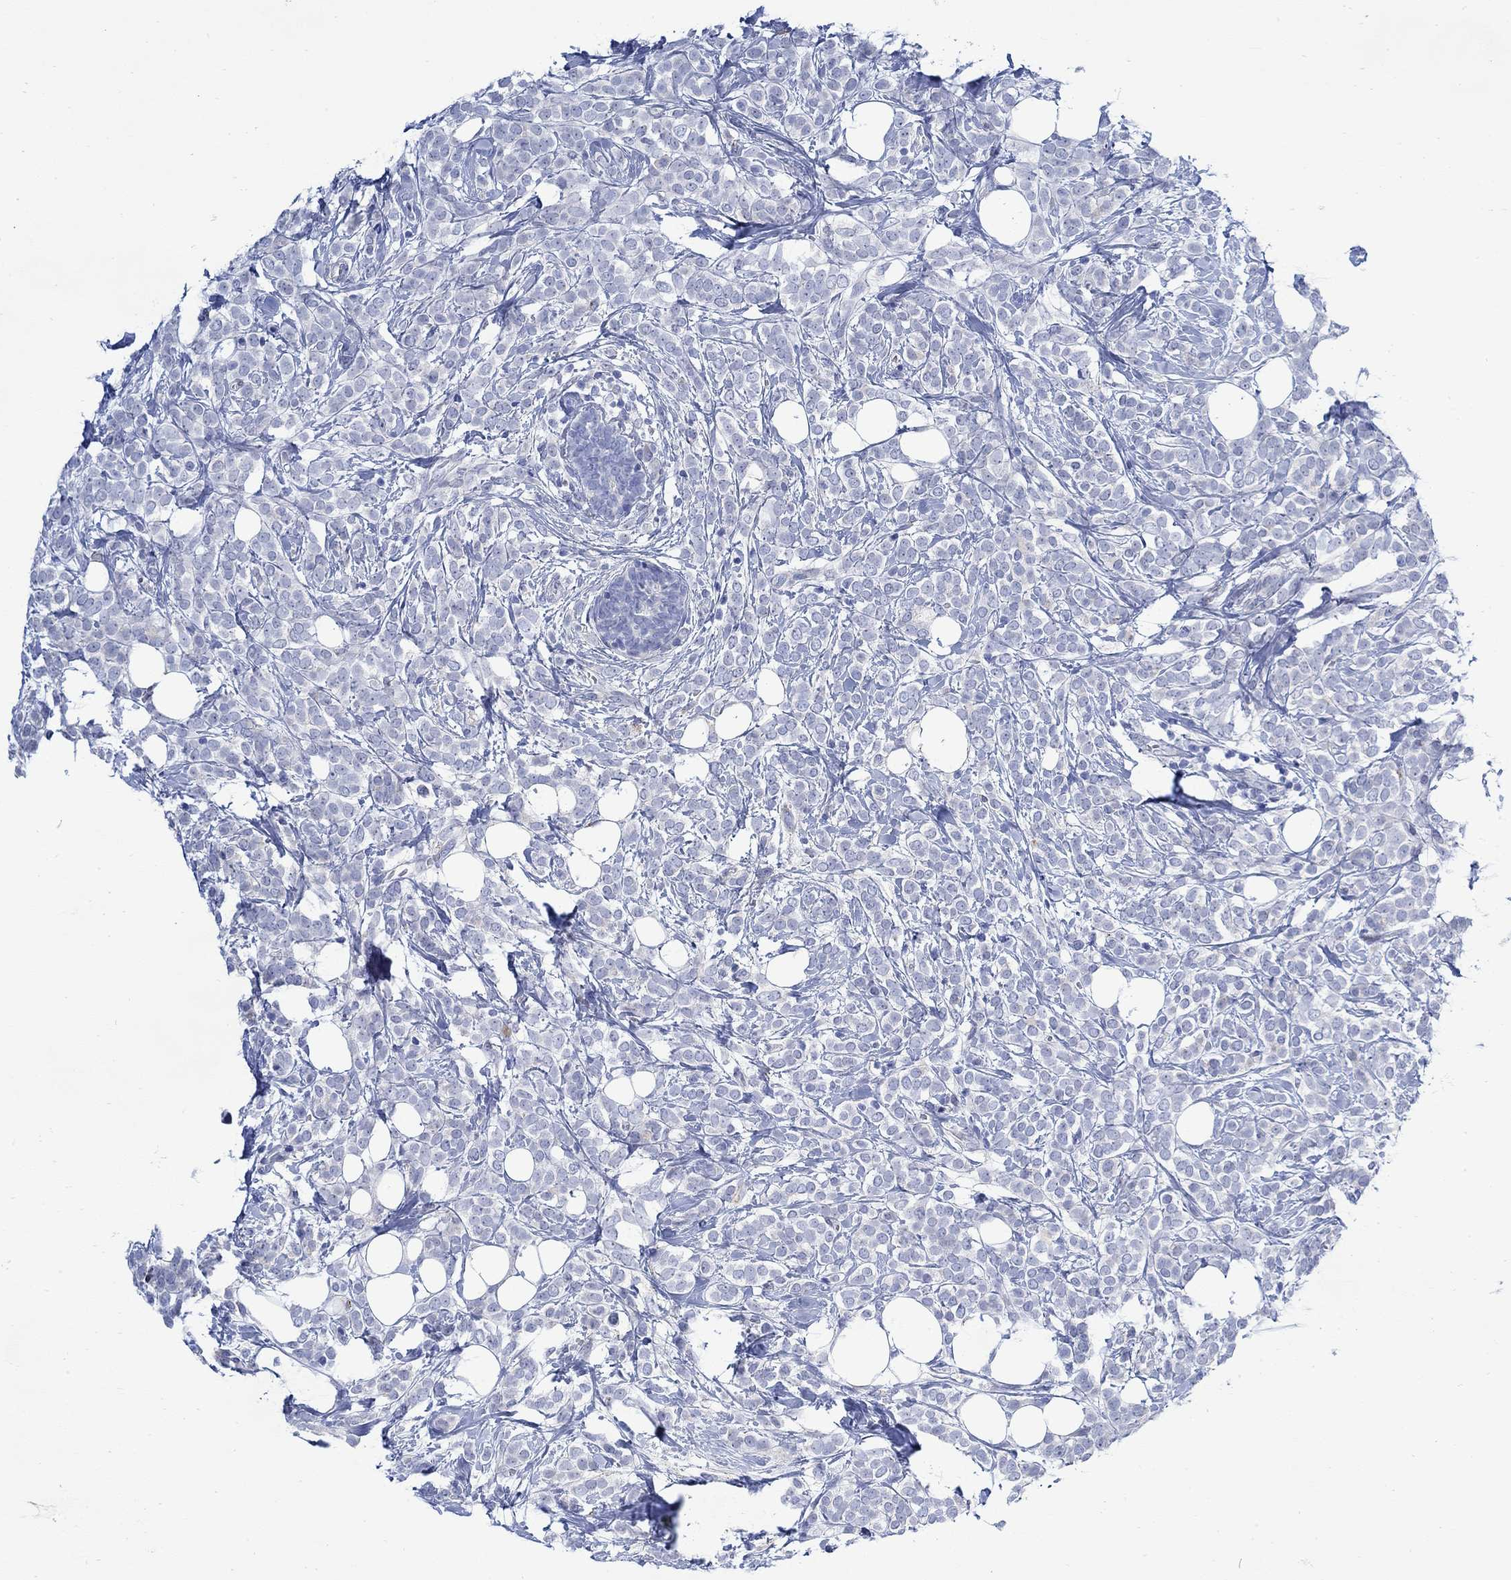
{"staining": {"intensity": "negative", "quantity": "none", "location": "none"}, "tissue": "breast cancer", "cell_type": "Tumor cells", "image_type": "cancer", "snomed": [{"axis": "morphology", "description": "Lobular carcinoma"}, {"axis": "topography", "description": "Breast"}], "caption": "This is an immunohistochemistry micrograph of human breast cancer. There is no positivity in tumor cells.", "gene": "KSR2", "patient": {"sex": "female", "age": 49}}